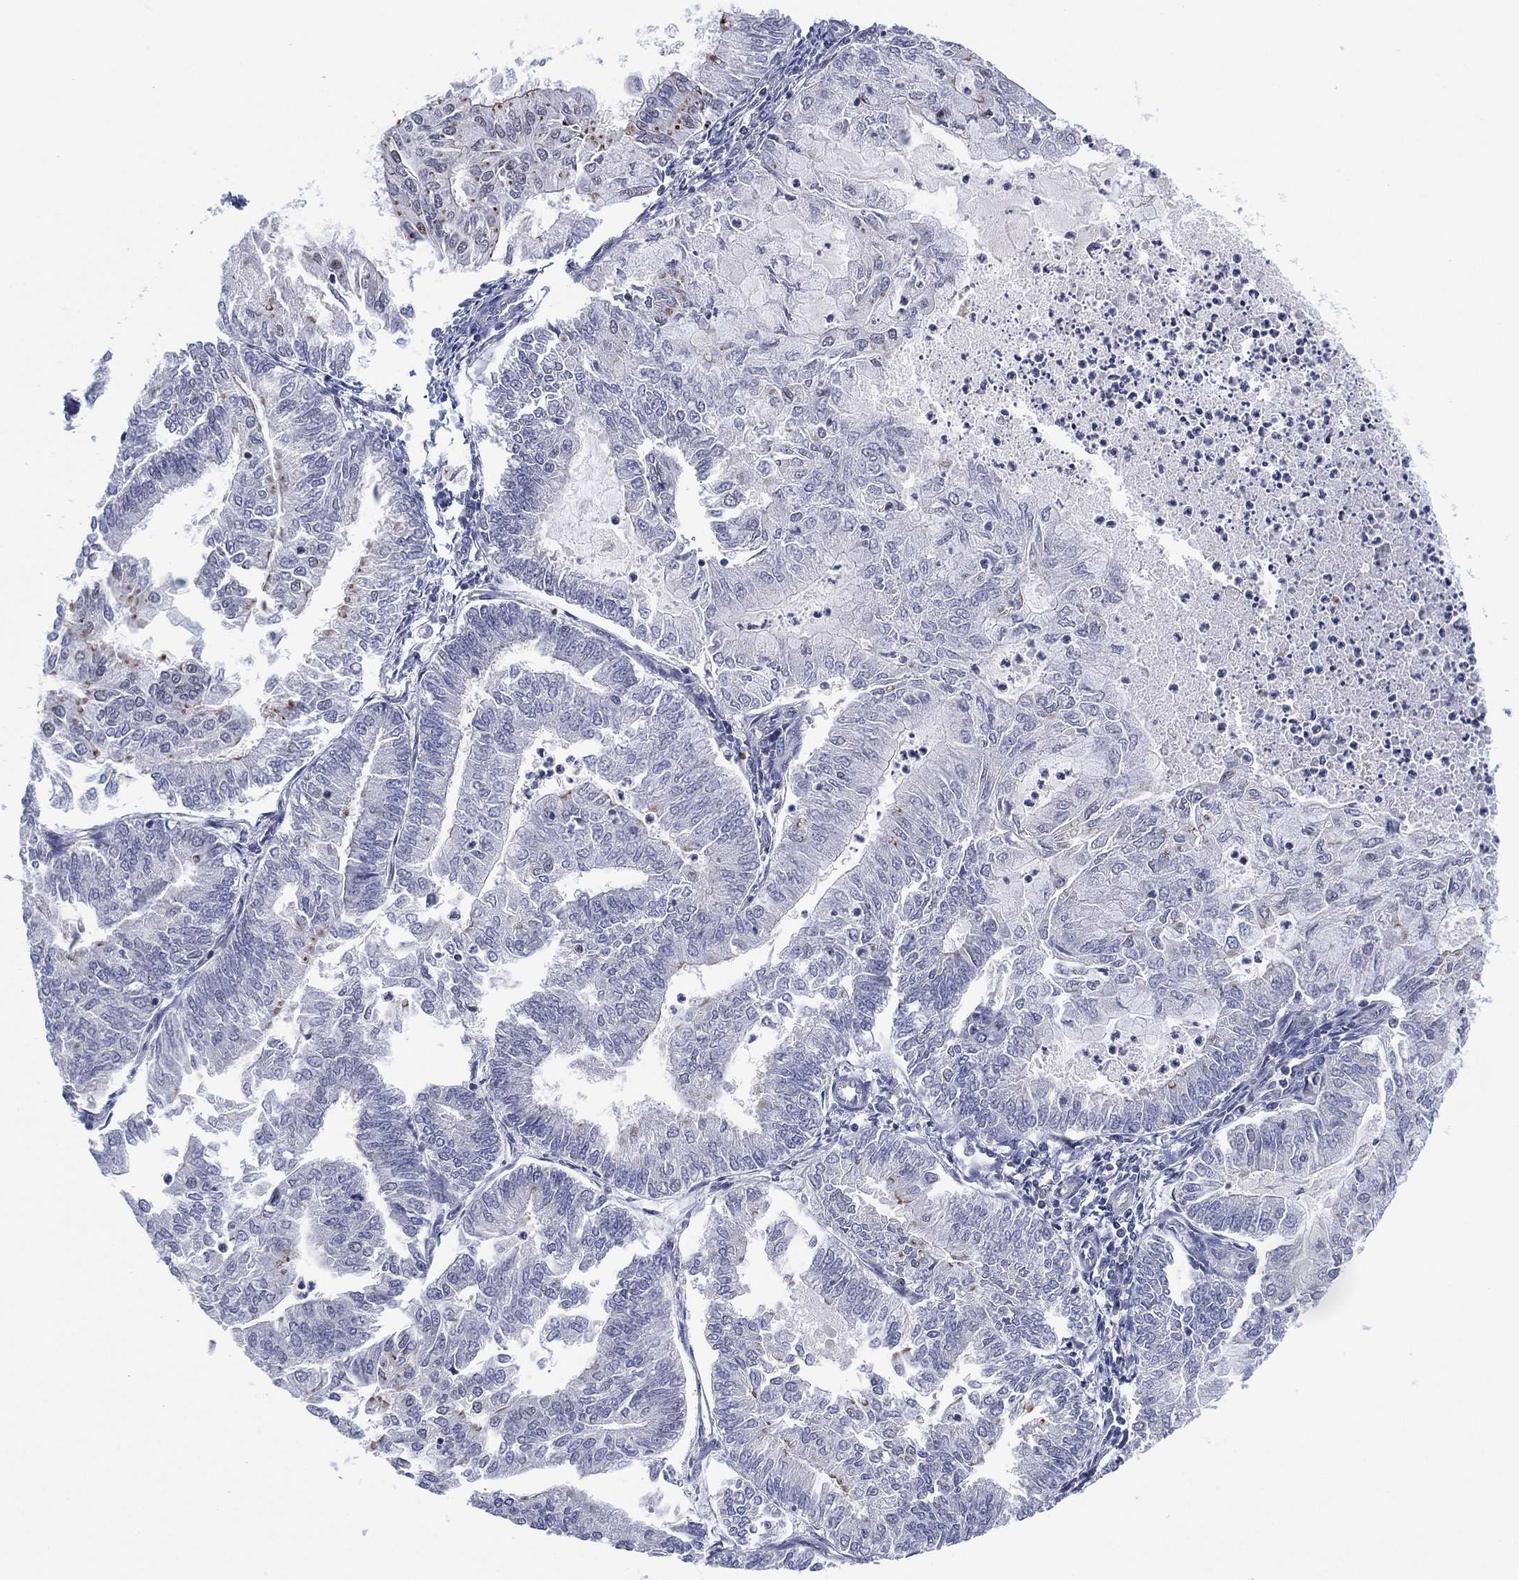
{"staining": {"intensity": "negative", "quantity": "none", "location": "none"}, "tissue": "endometrial cancer", "cell_type": "Tumor cells", "image_type": "cancer", "snomed": [{"axis": "morphology", "description": "Adenocarcinoma, NOS"}, {"axis": "topography", "description": "Endometrium"}], "caption": "Protein analysis of adenocarcinoma (endometrial) displays no significant staining in tumor cells.", "gene": "GSE1", "patient": {"sex": "female", "age": 59}}